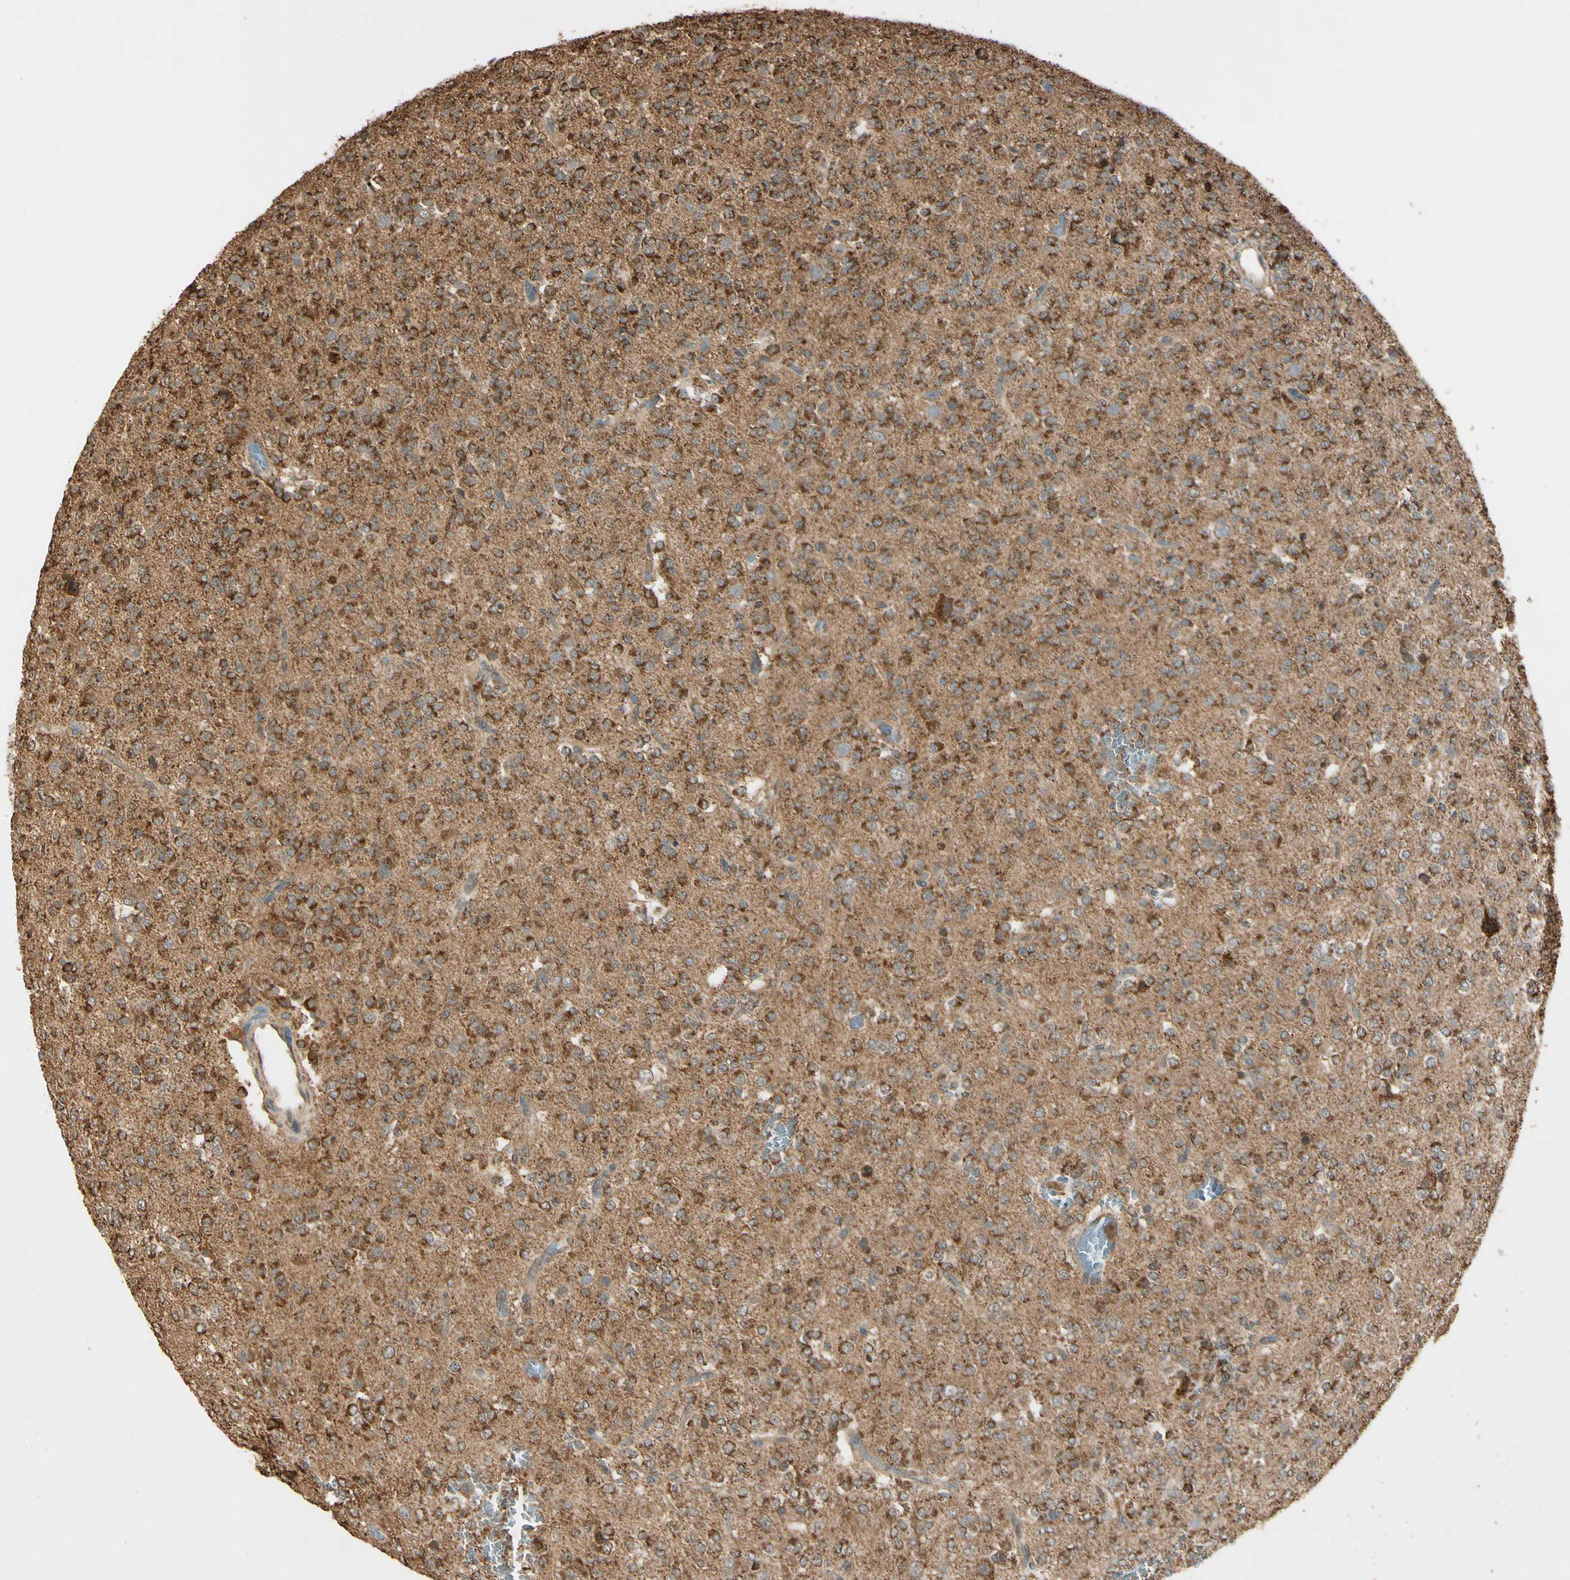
{"staining": {"intensity": "moderate", "quantity": ">75%", "location": "cytoplasmic/membranous"}, "tissue": "glioma", "cell_type": "Tumor cells", "image_type": "cancer", "snomed": [{"axis": "morphology", "description": "Glioma, malignant, Low grade"}, {"axis": "topography", "description": "Brain"}], "caption": "Approximately >75% of tumor cells in glioma reveal moderate cytoplasmic/membranous protein expression as visualized by brown immunohistochemical staining.", "gene": "PRDX5", "patient": {"sex": "male", "age": 38}}